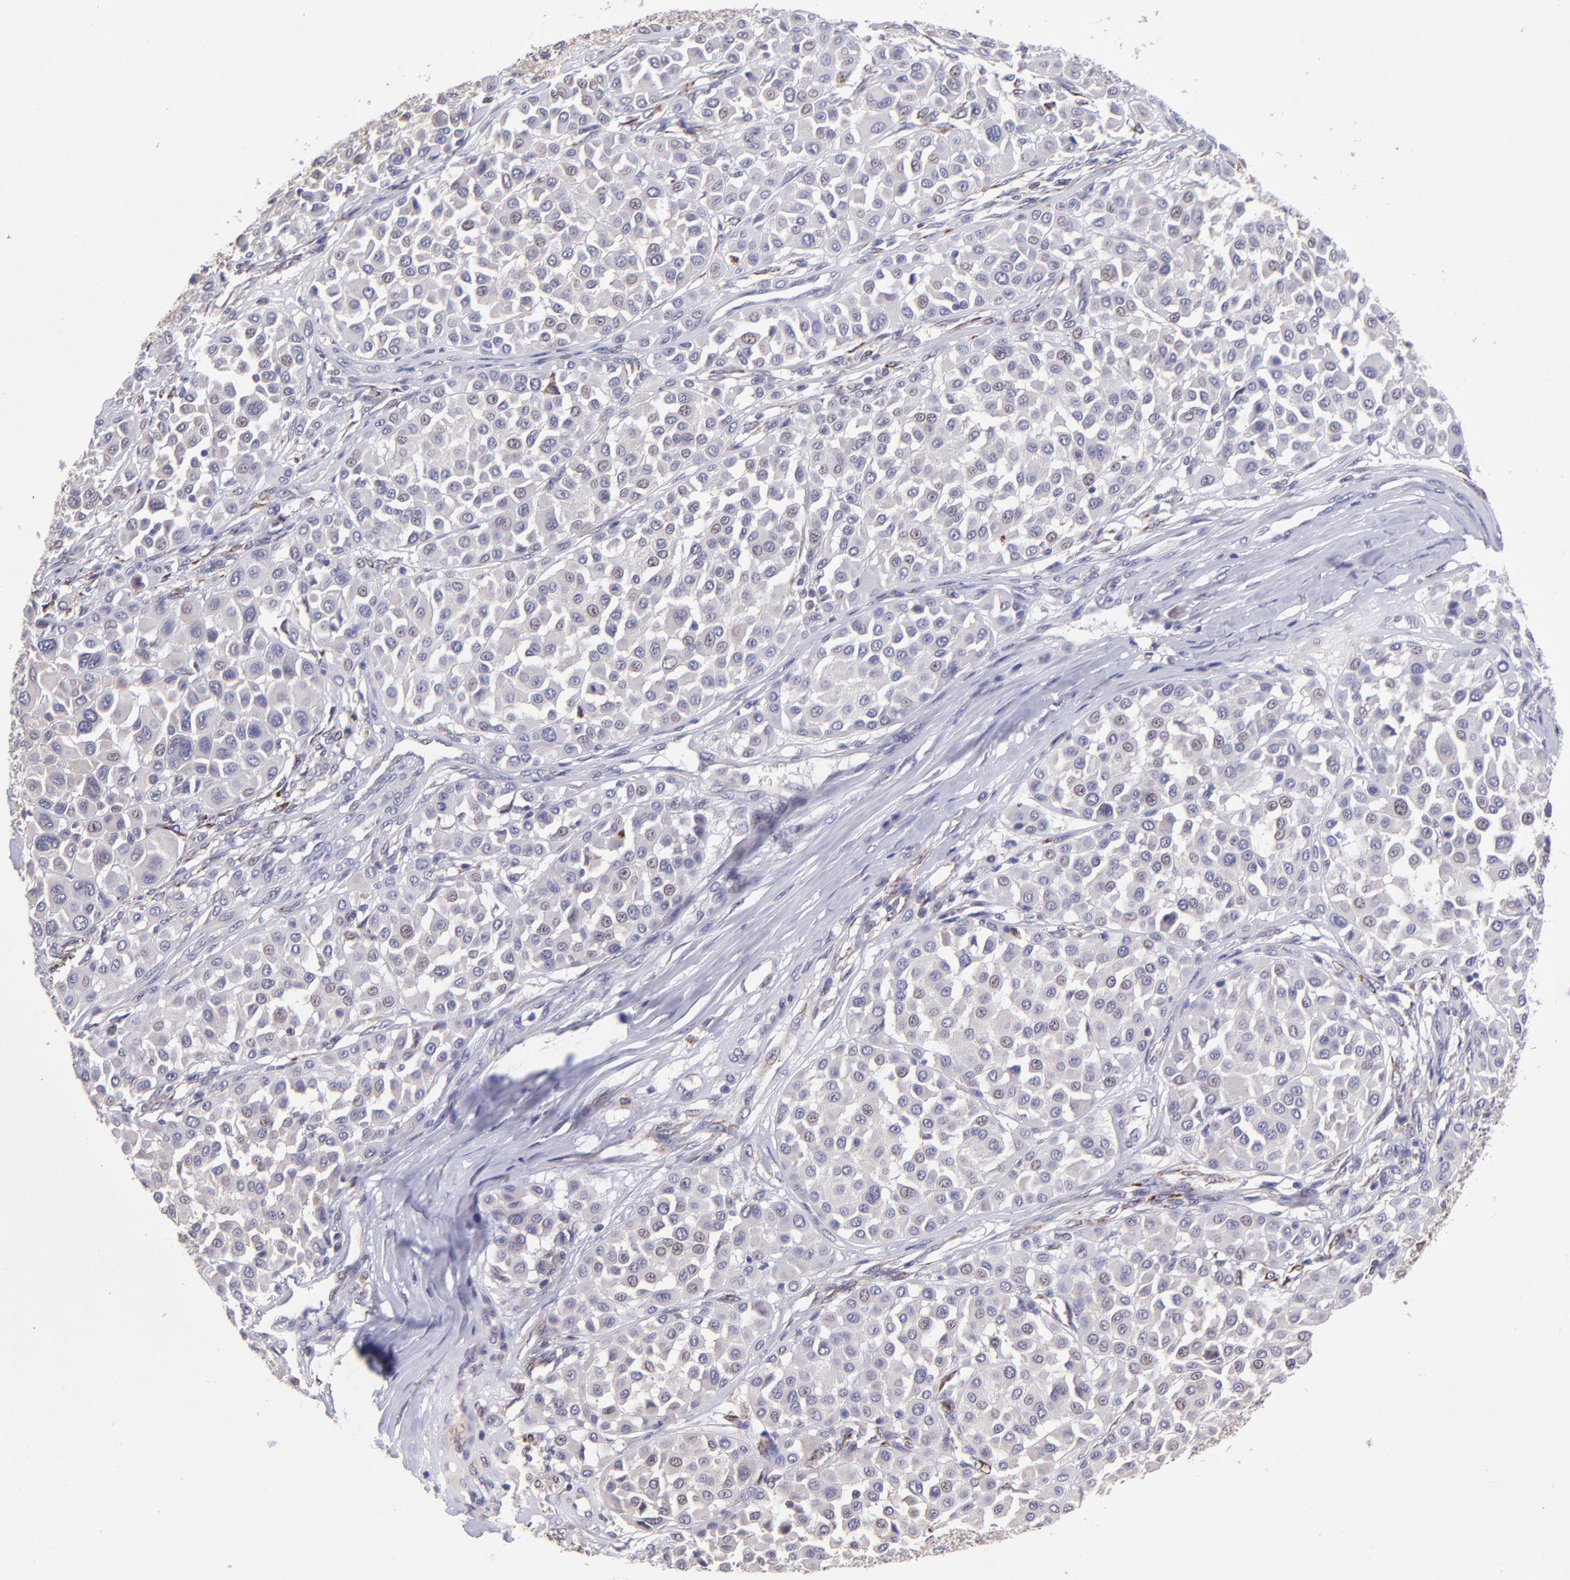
{"staining": {"intensity": "weak", "quantity": "<25%", "location": "nuclear"}, "tissue": "melanoma", "cell_type": "Tumor cells", "image_type": "cancer", "snomed": [{"axis": "morphology", "description": "Malignant melanoma, Metastatic site"}, {"axis": "topography", "description": "Soft tissue"}], "caption": "Immunohistochemistry (IHC) micrograph of neoplastic tissue: malignant melanoma (metastatic site) stained with DAB shows no significant protein positivity in tumor cells.", "gene": "NSF", "patient": {"sex": "male", "age": 41}}